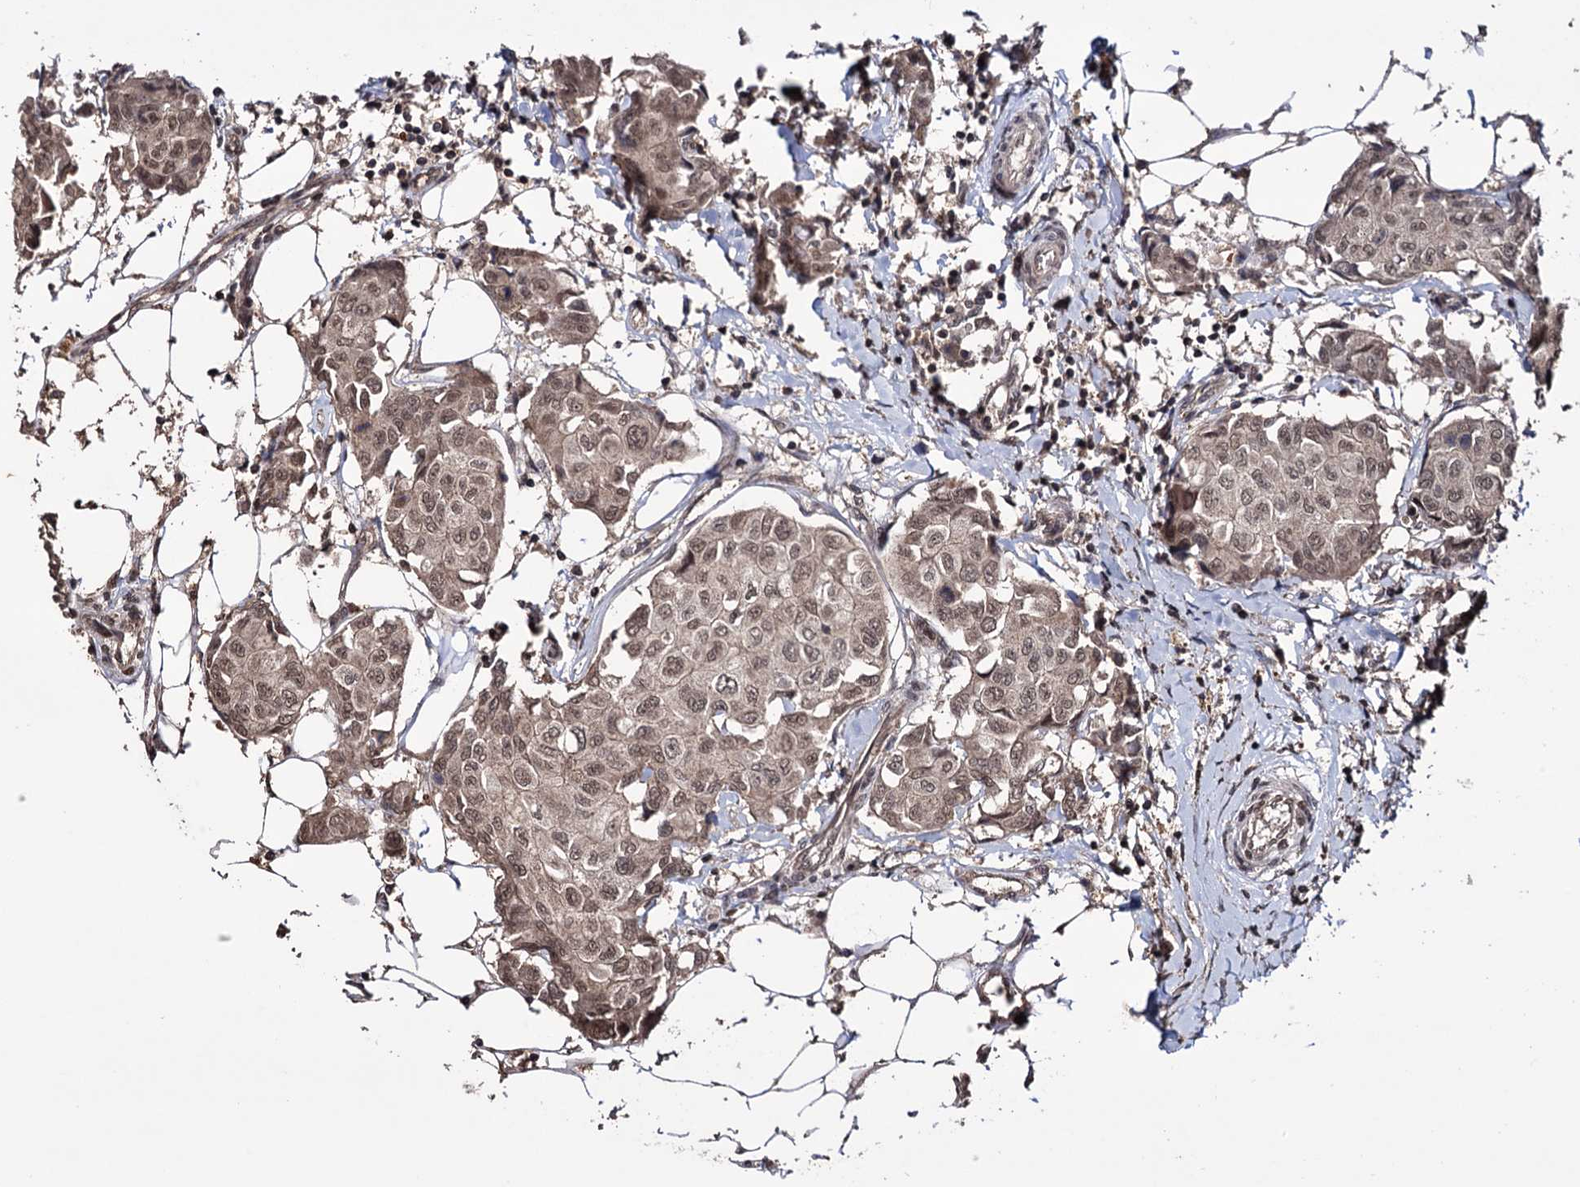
{"staining": {"intensity": "moderate", "quantity": ">75%", "location": "cytoplasmic/membranous,nuclear"}, "tissue": "breast cancer", "cell_type": "Tumor cells", "image_type": "cancer", "snomed": [{"axis": "morphology", "description": "Duct carcinoma"}, {"axis": "topography", "description": "Breast"}], "caption": "Immunohistochemical staining of human breast cancer (invasive ductal carcinoma) demonstrates moderate cytoplasmic/membranous and nuclear protein expression in about >75% of tumor cells.", "gene": "KLF5", "patient": {"sex": "female", "age": 80}}